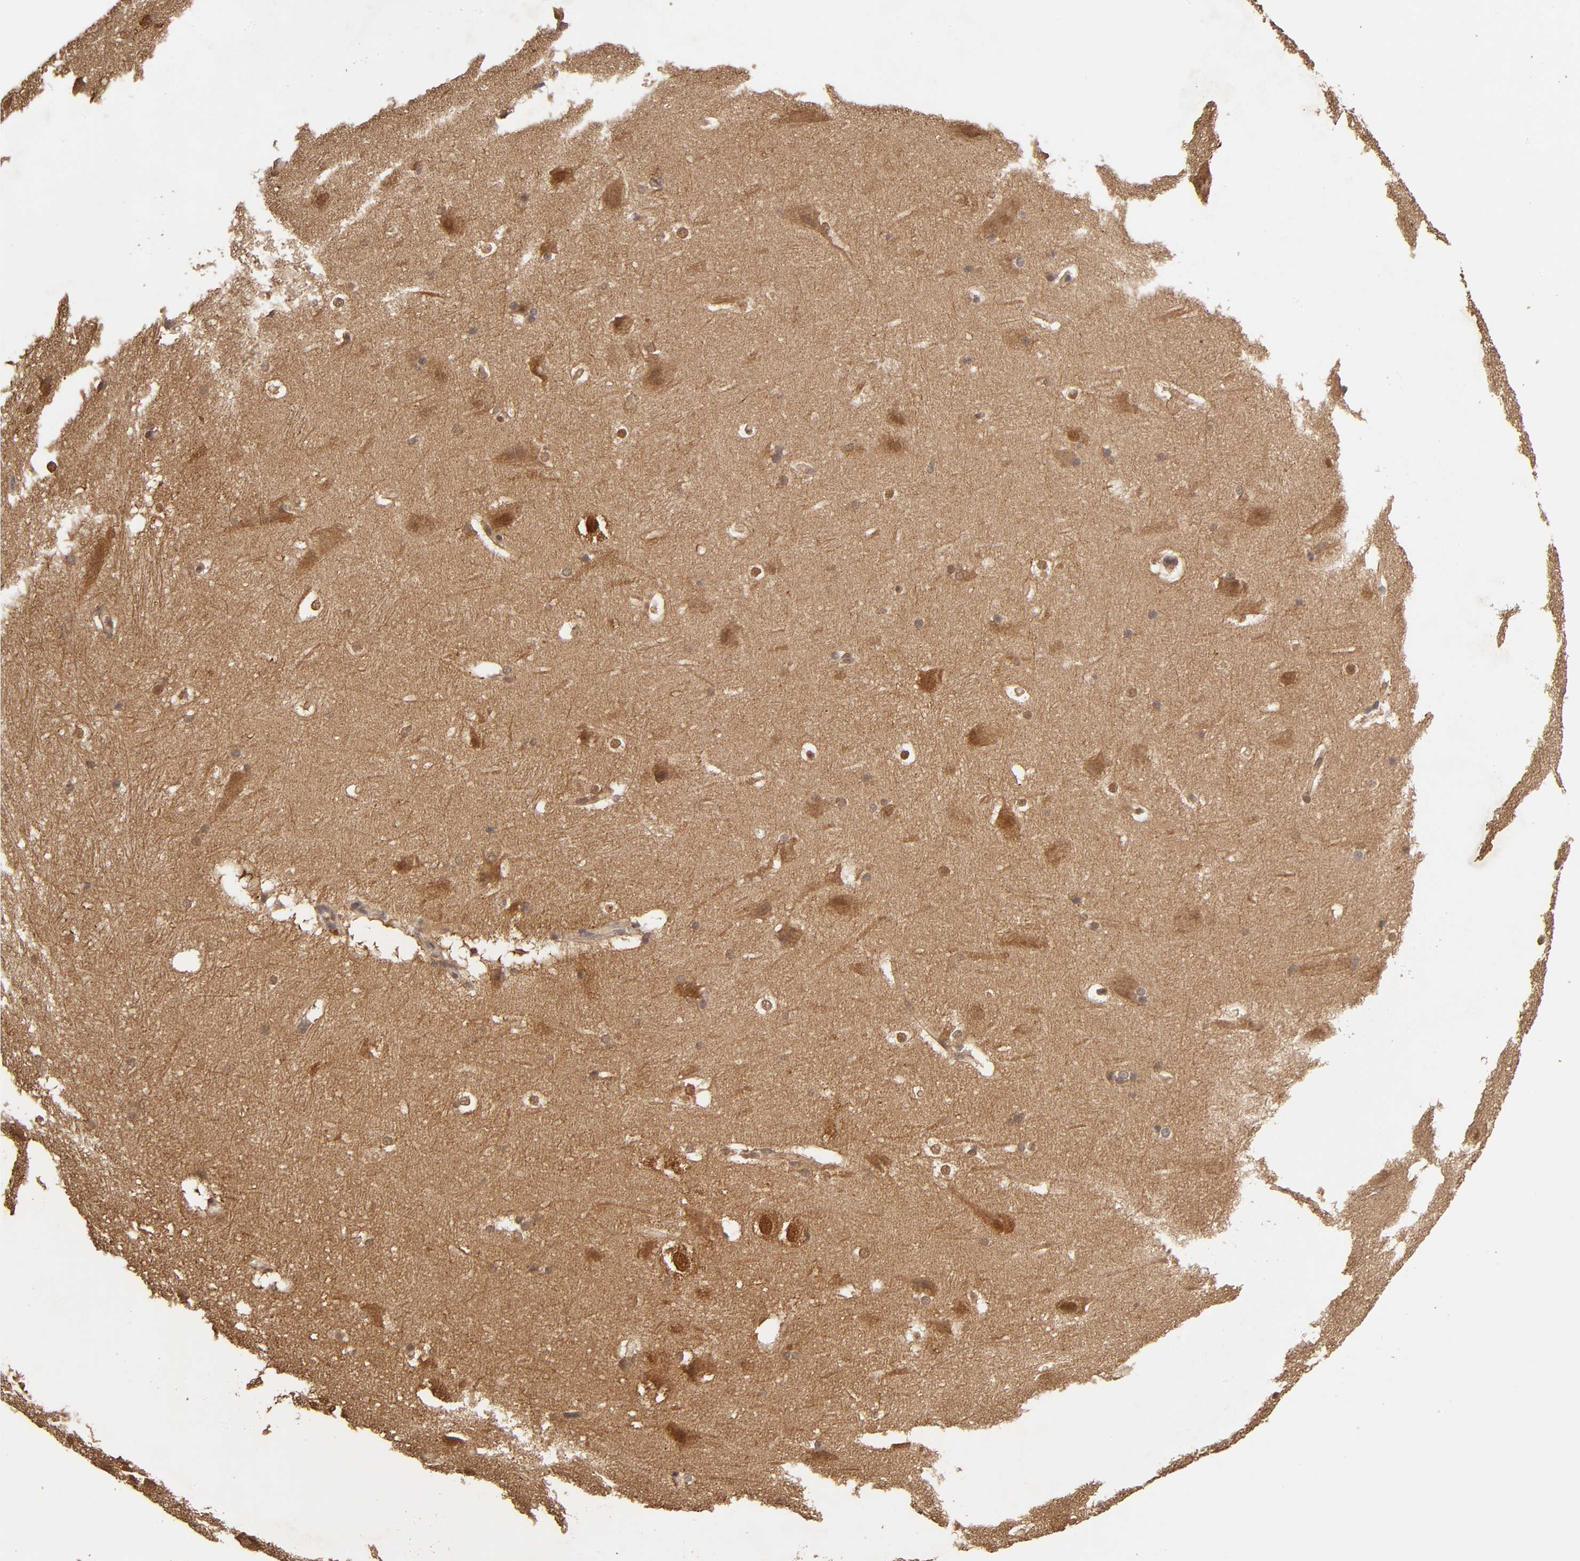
{"staining": {"intensity": "weak", "quantity": "25%-75%", "location": "cytoplasmic/membranous"}, "tissue": "hippocampus", "cell_type": "Glial cells", "image_type": "normal", "snomed": [{"axis": "morphology", "description": "Normal tissue, NOS"}, {"axis": "topography", "description": "Hippocampus"}], "caption": "Immunohistochemical staining of benign hippocampus shows low levels of weak cytoplasmic/membranous positivity in approximately 25%-75% of glial cells.", "gene": "MAPK1", "patient": {"sex": "female", "age": 19}}